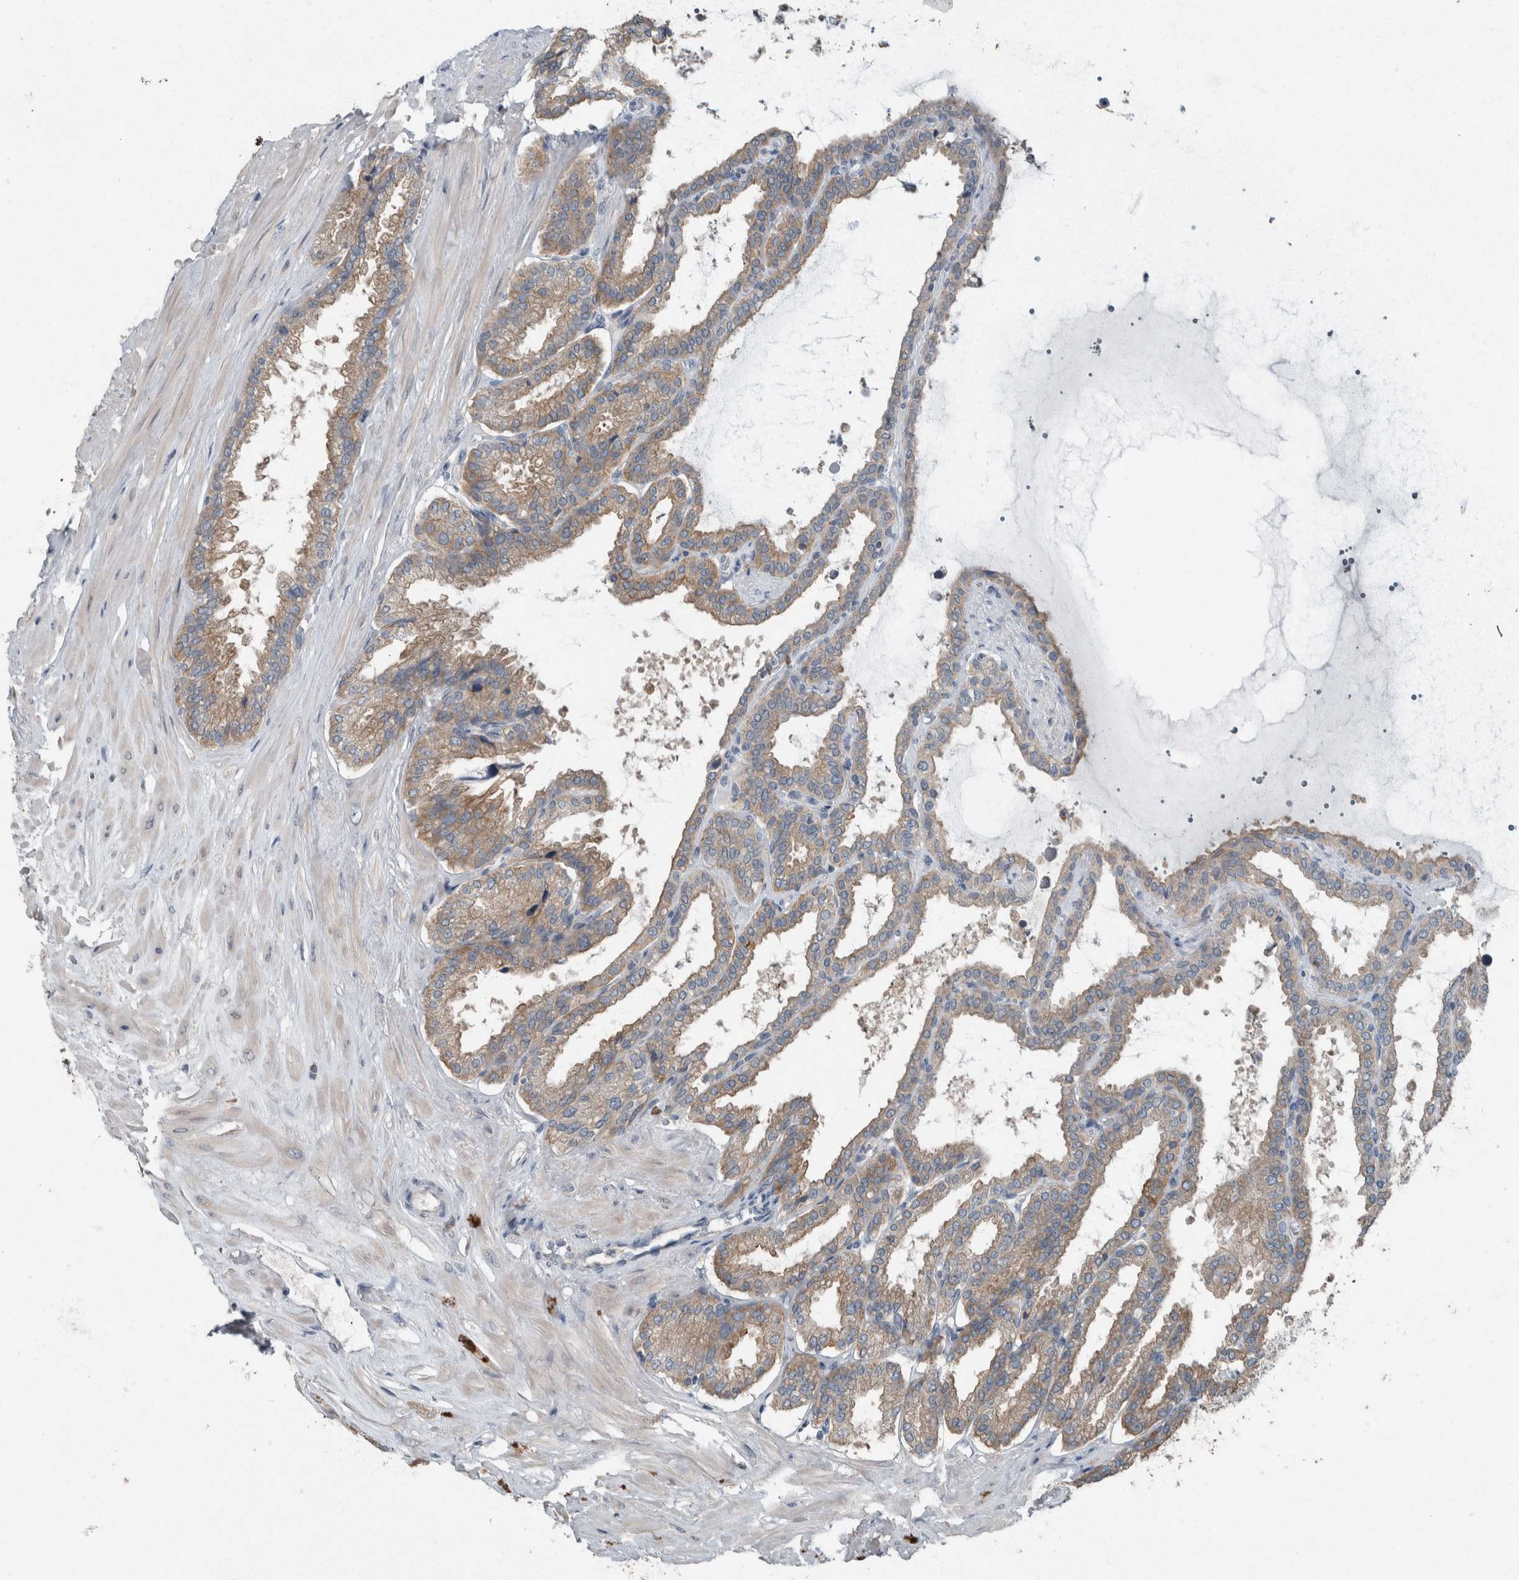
{"staining": {"intensity": "weak", "quantity": ">75%", "location": "cytoplasmic/membranous"}, "tissue": "seminal vesicle", "cell_type": "Glandular cells", "image_type": "normal", "snomed": [{"axis": "morphology", "description": "Normal tissue, NOS"}, {"axis": "topography", "description": "Seminal veicle"}], "caption": "Protein staining exhibits weak cytoplasmic/membranous expression in about >75% of glandular cells in unremarkable seminal vesicle. (Brightfield microscopy of DAB IHC at high magnification).", "gene": "KNTC1", "patient": {"sex": "male", "age": 46}}